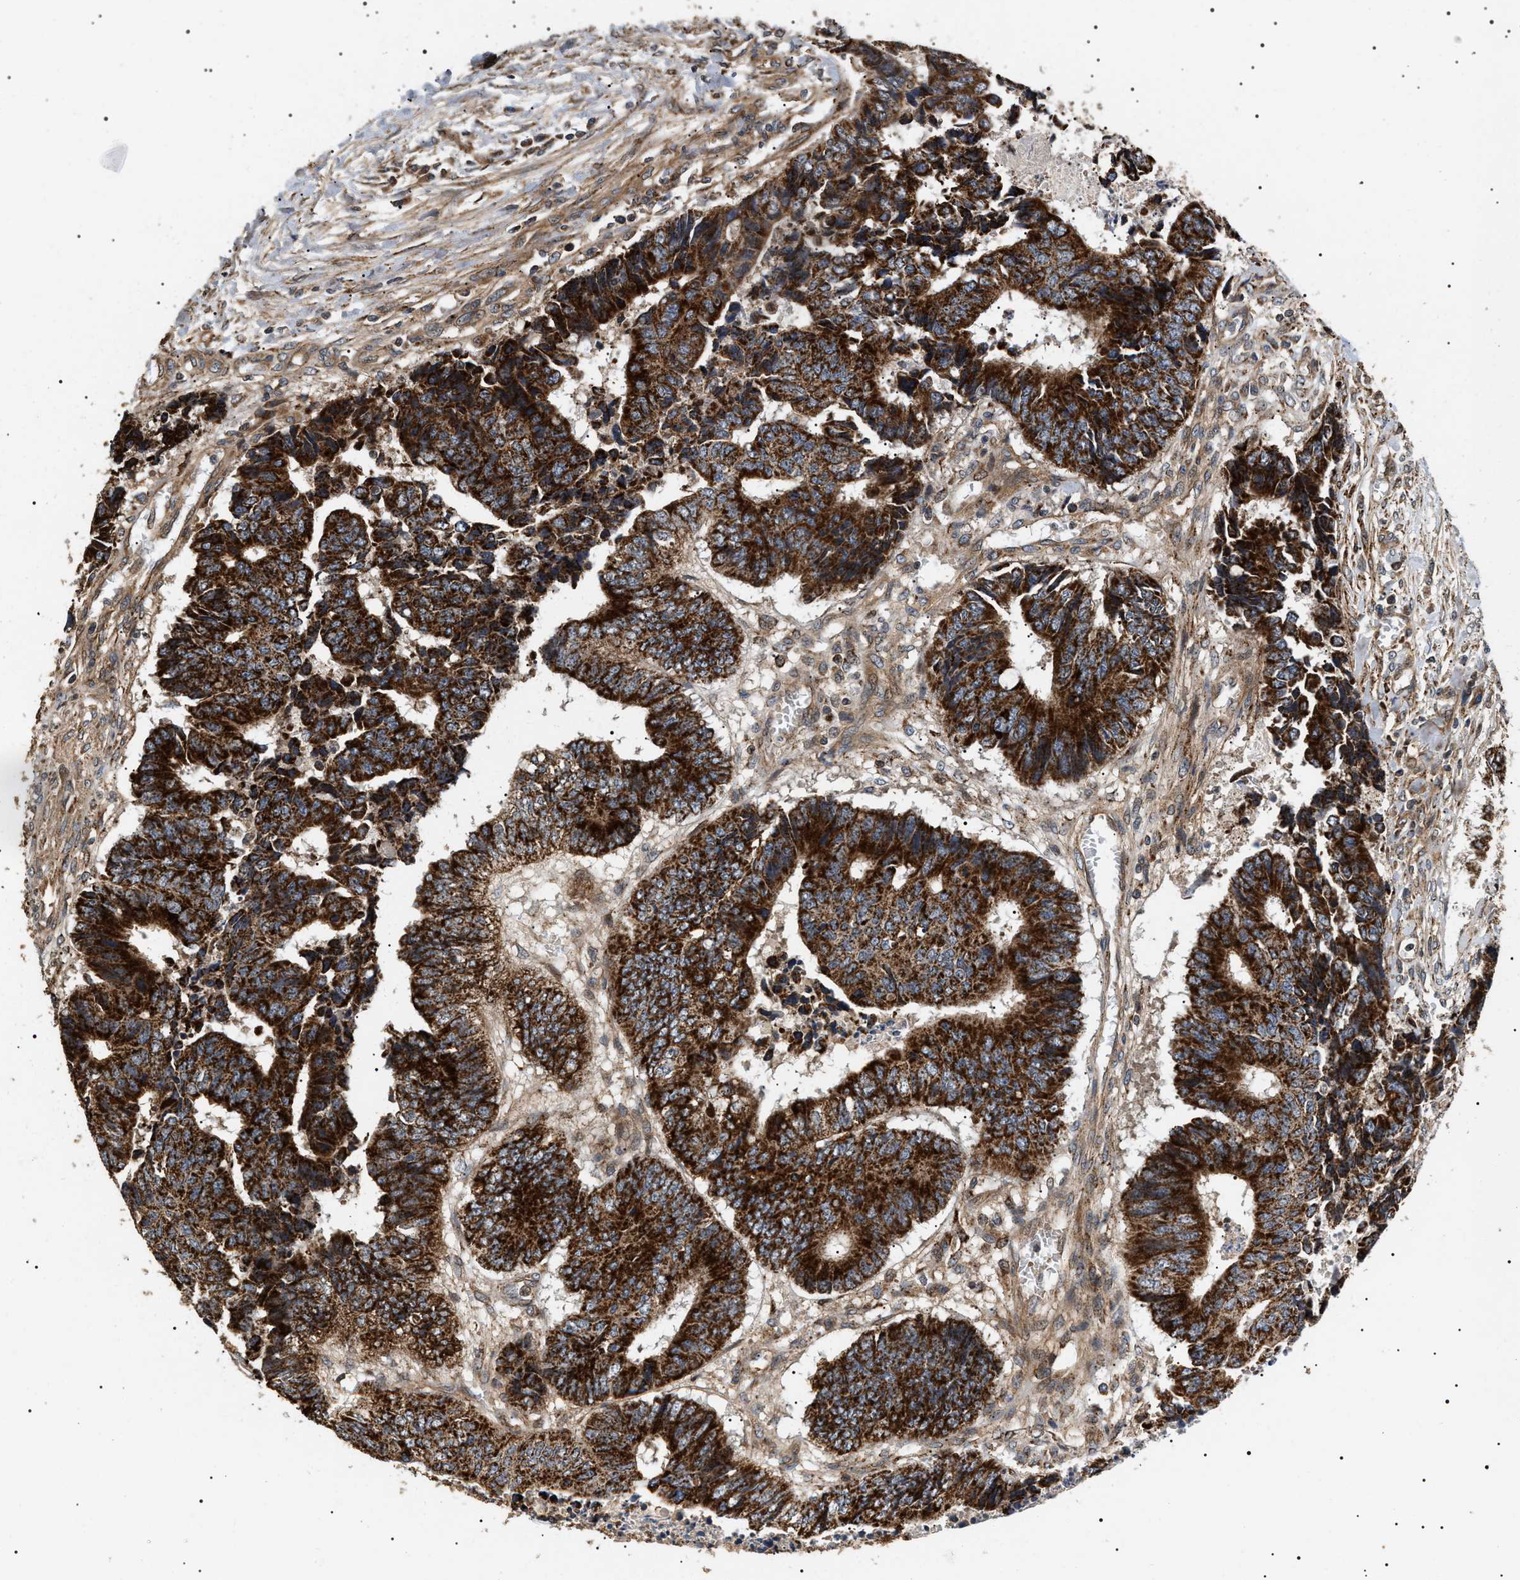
{"staining": {"intensity": "strong", "quantity": ">75%", "location": "cytoplasmic/membranous"}, "tissue": "colorectal cancer", "cell_type": "Tumor cells", "image_type": "cancer", "snomed": [{"axis": "morphology", "description": "Adenocarcinoma, NOS"}, {"axis": "topography", "description": "Rectum"}], "caption": "Protein staining of colorectal cancer tissue reveals strong cytoplasmic/membranous positivity in approximately >75% of tumor cells. (DAB IHC with brightfield microscopy, high magnification).", "gene": "ZBTB26", "patient": {"sex": "male", "age": 84}}